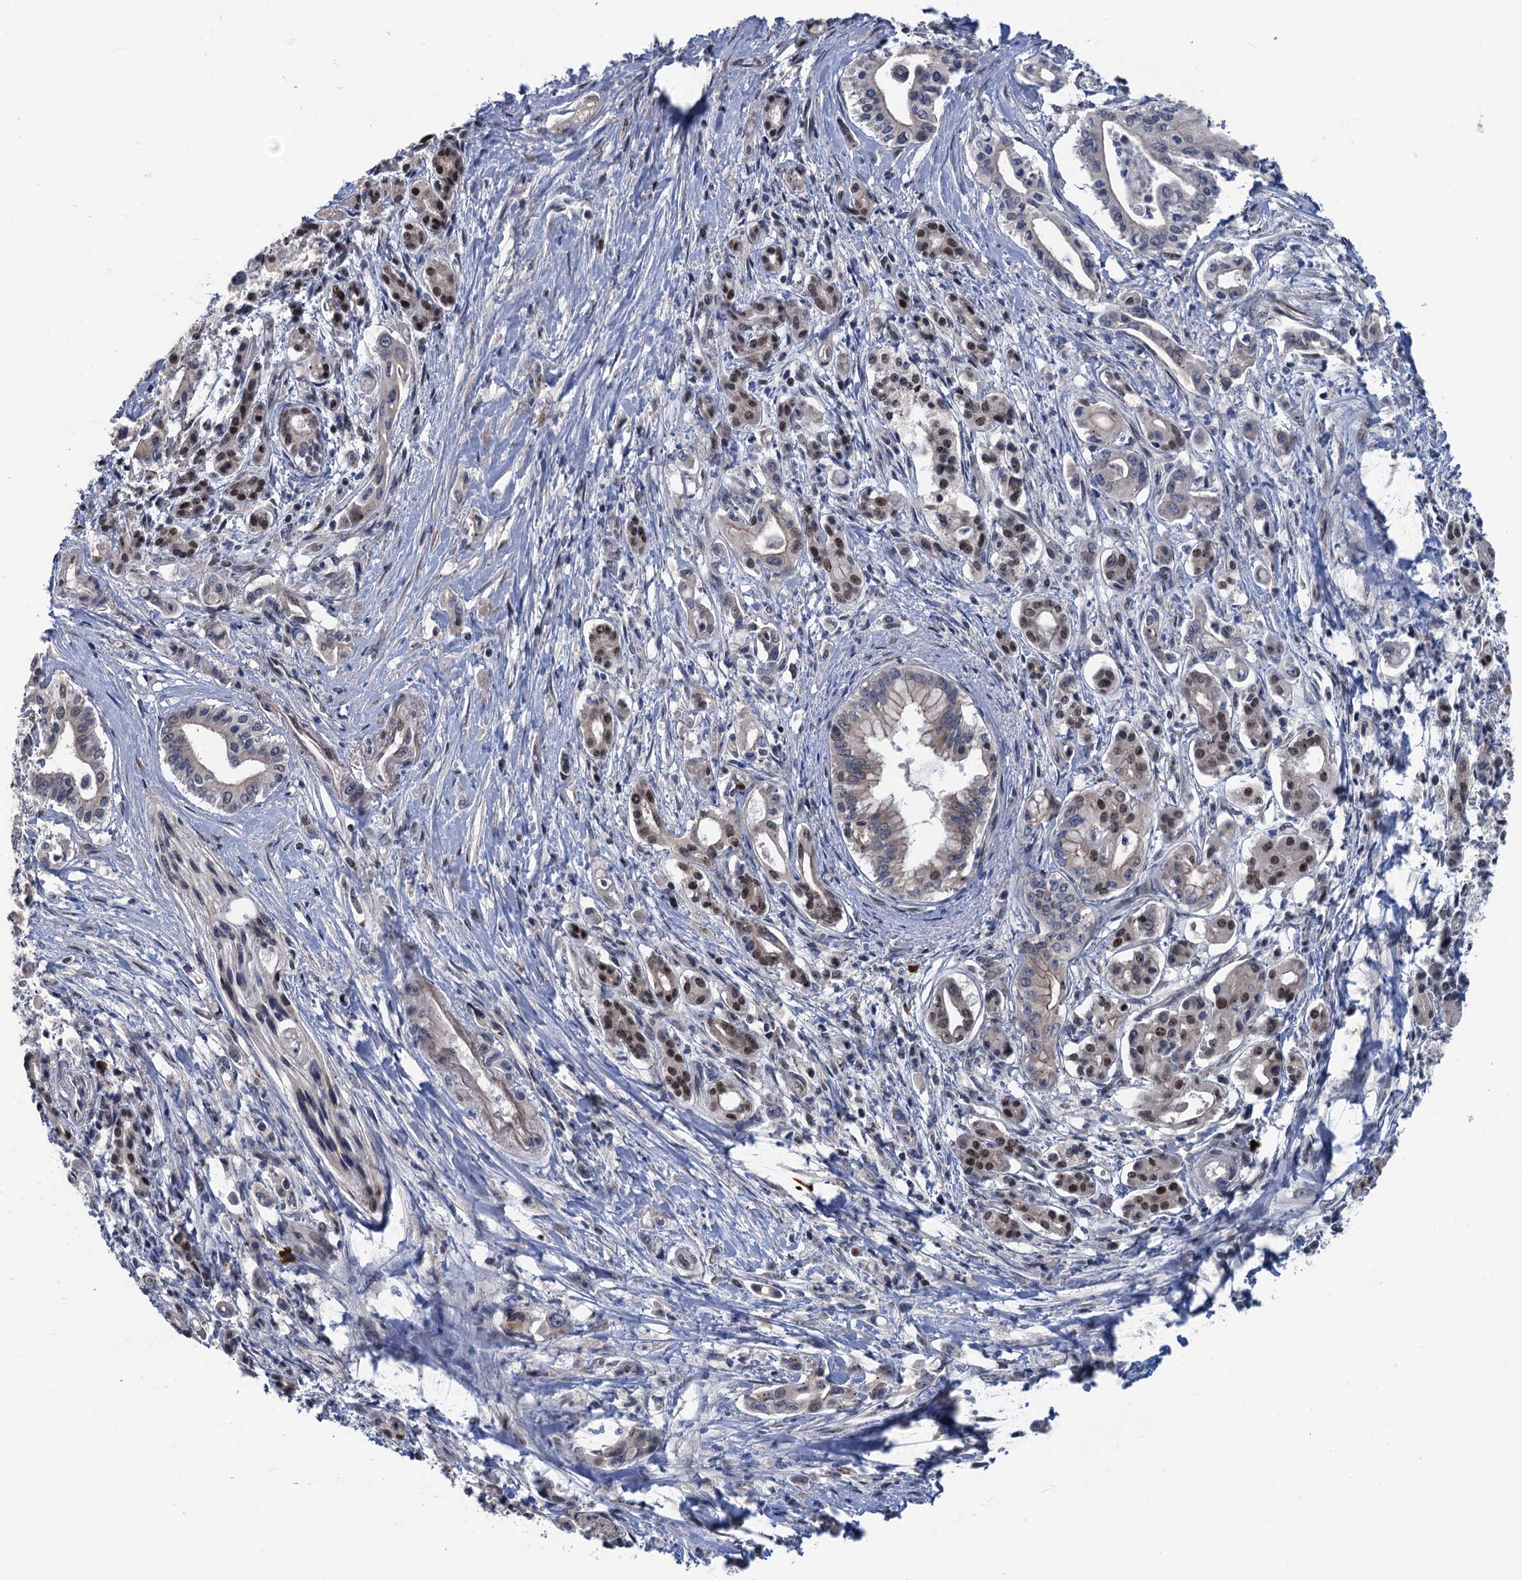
{"staining": {"intensity": "negative", "quantity": "none", "location": "none"}, "tissue": "pancreatic cancer", "cell_type": "Tumor cells", "image_type": "cancer", "snomed": [{"axis": "morphology", "description": "Adenocarcinoma, NOS"}, {"axis": "topography", "description": "Pancreas"}], "caption": "Immunohistochemistry photomicrograph of neoplastic tissue: human pancreatic adenocarcinoma stained with DAB shows no significant protein expression in tumor cells.", "gene": "RASSF4", "patient": {"sex": "female", "age": 66}}